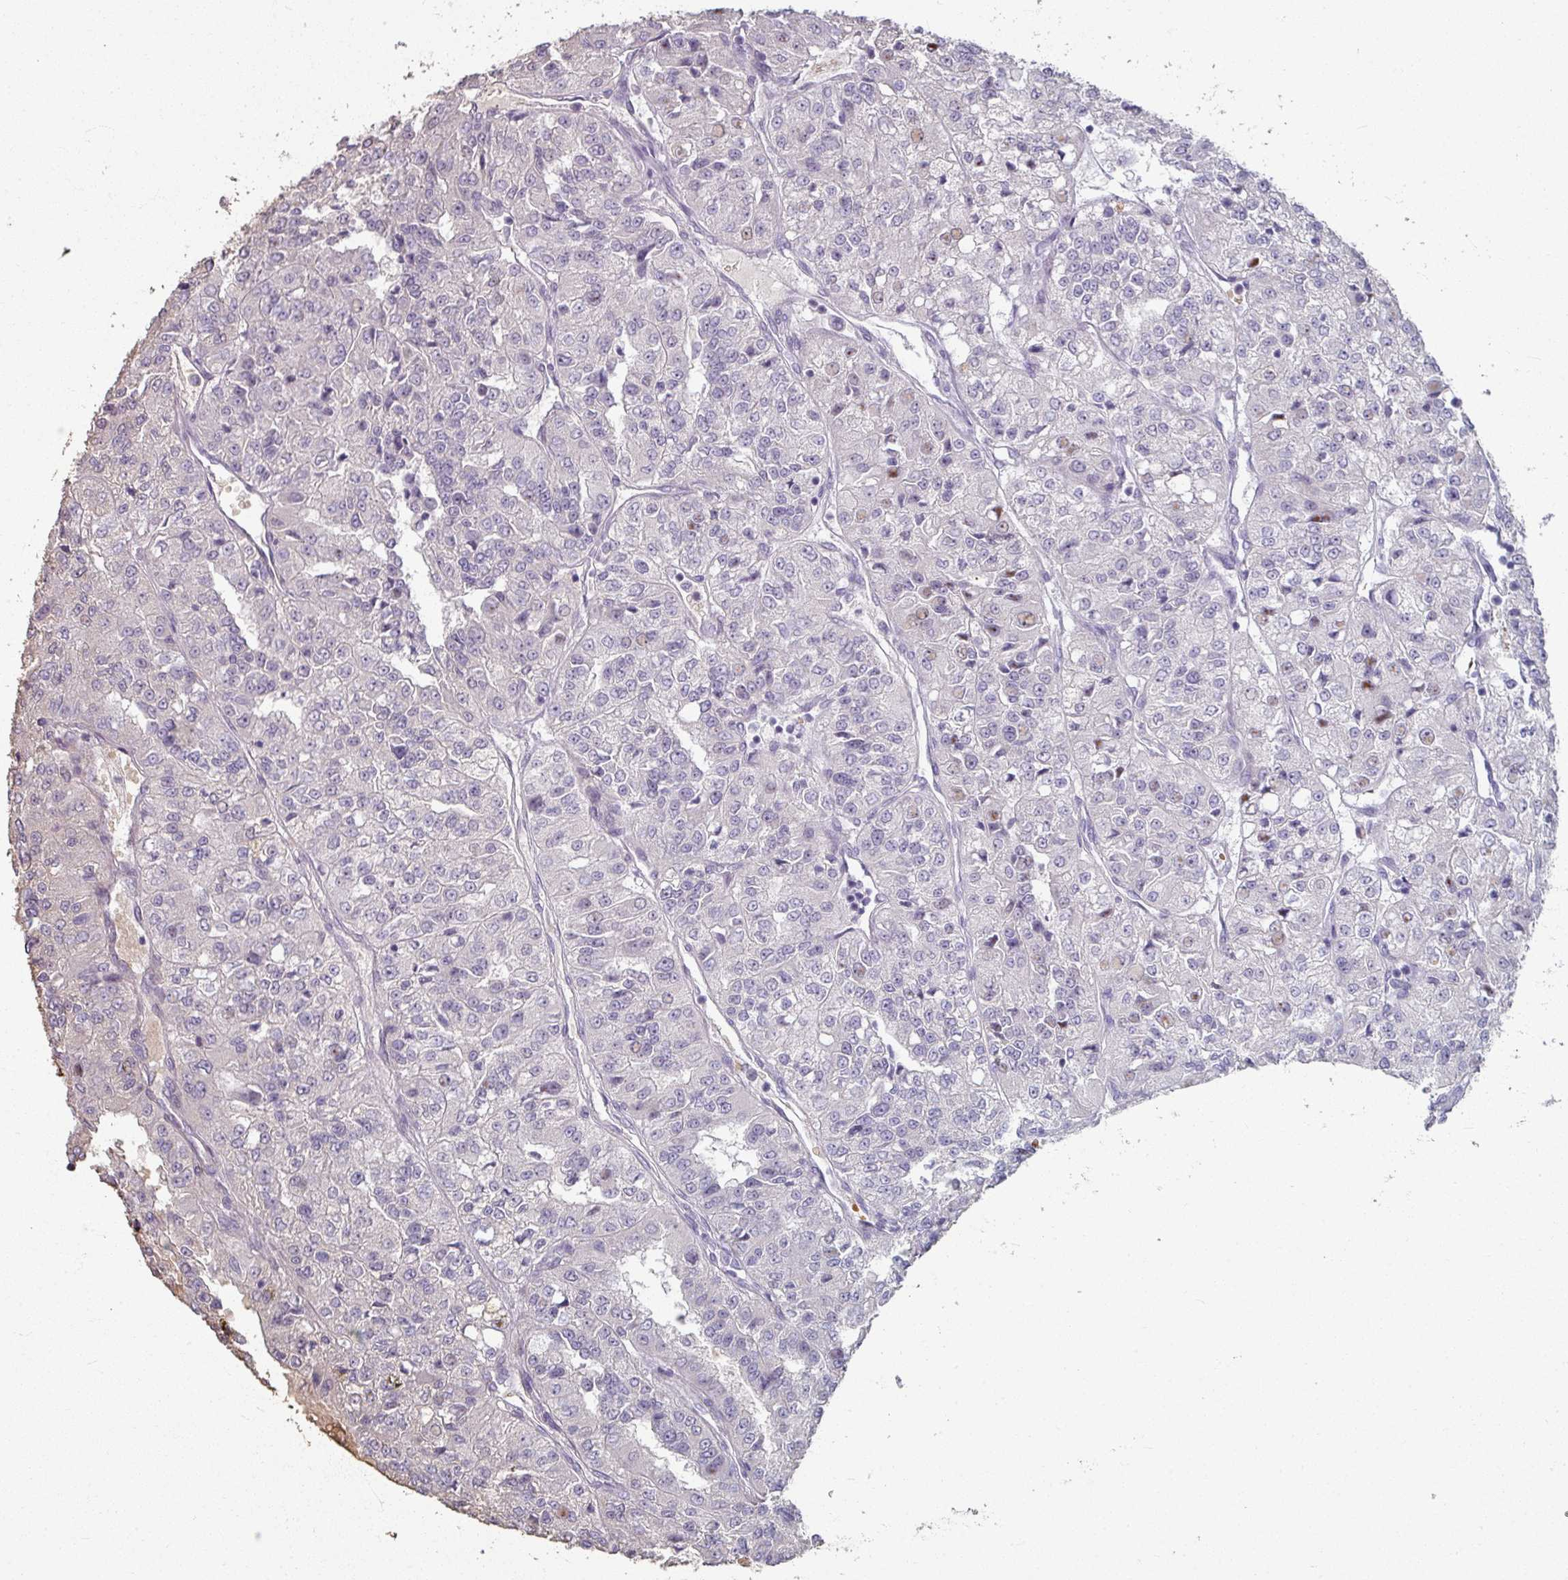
{"staining": {"intensity": "negative", "quantity": "none", "location": "none"}, "tissue": "renal cancer", "cell_type": "Tumor cells", "image_type": "cancer", "snomed": [{"axis": "morphology", "description": "Adenocarcinoma, NOS"}, {"axis": "topography", "description": "Kidney"}], "caption": "Immunohistochemistry image of neoplastic tissue: renal adenocarcinoma stained with DAB (3,3'-diaminobenzidine) exhibits no significant protein expression in tumor cells. (Brightfield microscopy of DAB (3,3'-diaminobenzidine) immunohistochemistry (IHC) at high magnification).", "gene": "KMT5C", "patient": {"sex": "female", "age": 63}}